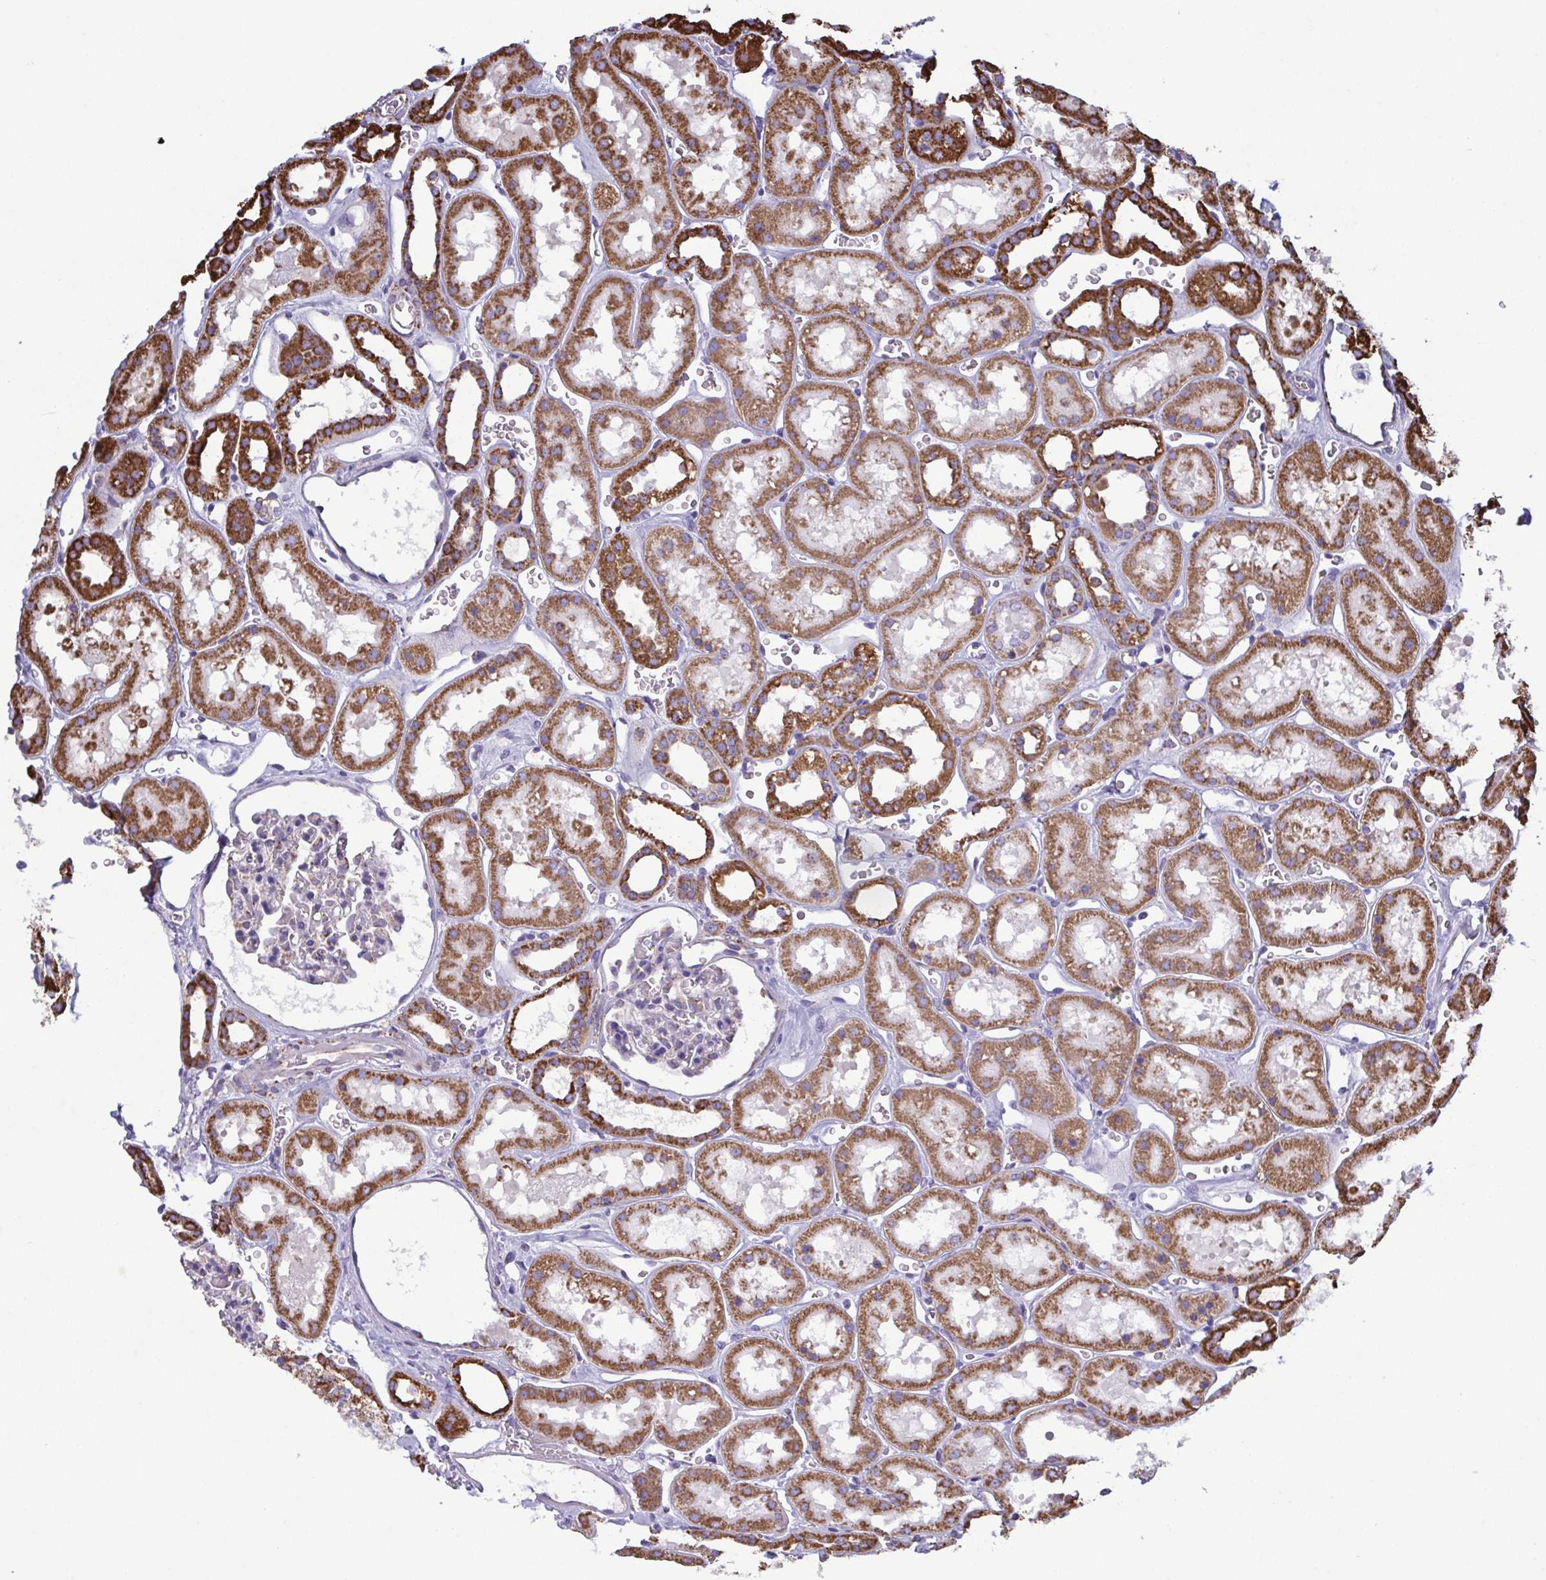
{"staining": {"intensity": "moderate", "quantity": "<25%", "location": "cytoplasmic/membranous"}, "tissue": "kidney", "cell_type": "Cells in glomeruli", "image_type": "normal", "snomed": [{"axis": "morphology", "description": "Normal tissue, NOS"}, {"axis": "topography", "description": "Kidney"}], "caption": "Human kidney stained for a protein (brown) demonstrates moderate cytoplasmic/membranous positive positivity in approximately <25% of cells in glomeruli.", "gene": "CSDE1", "patient": {"sex": "female", "age": 41}}